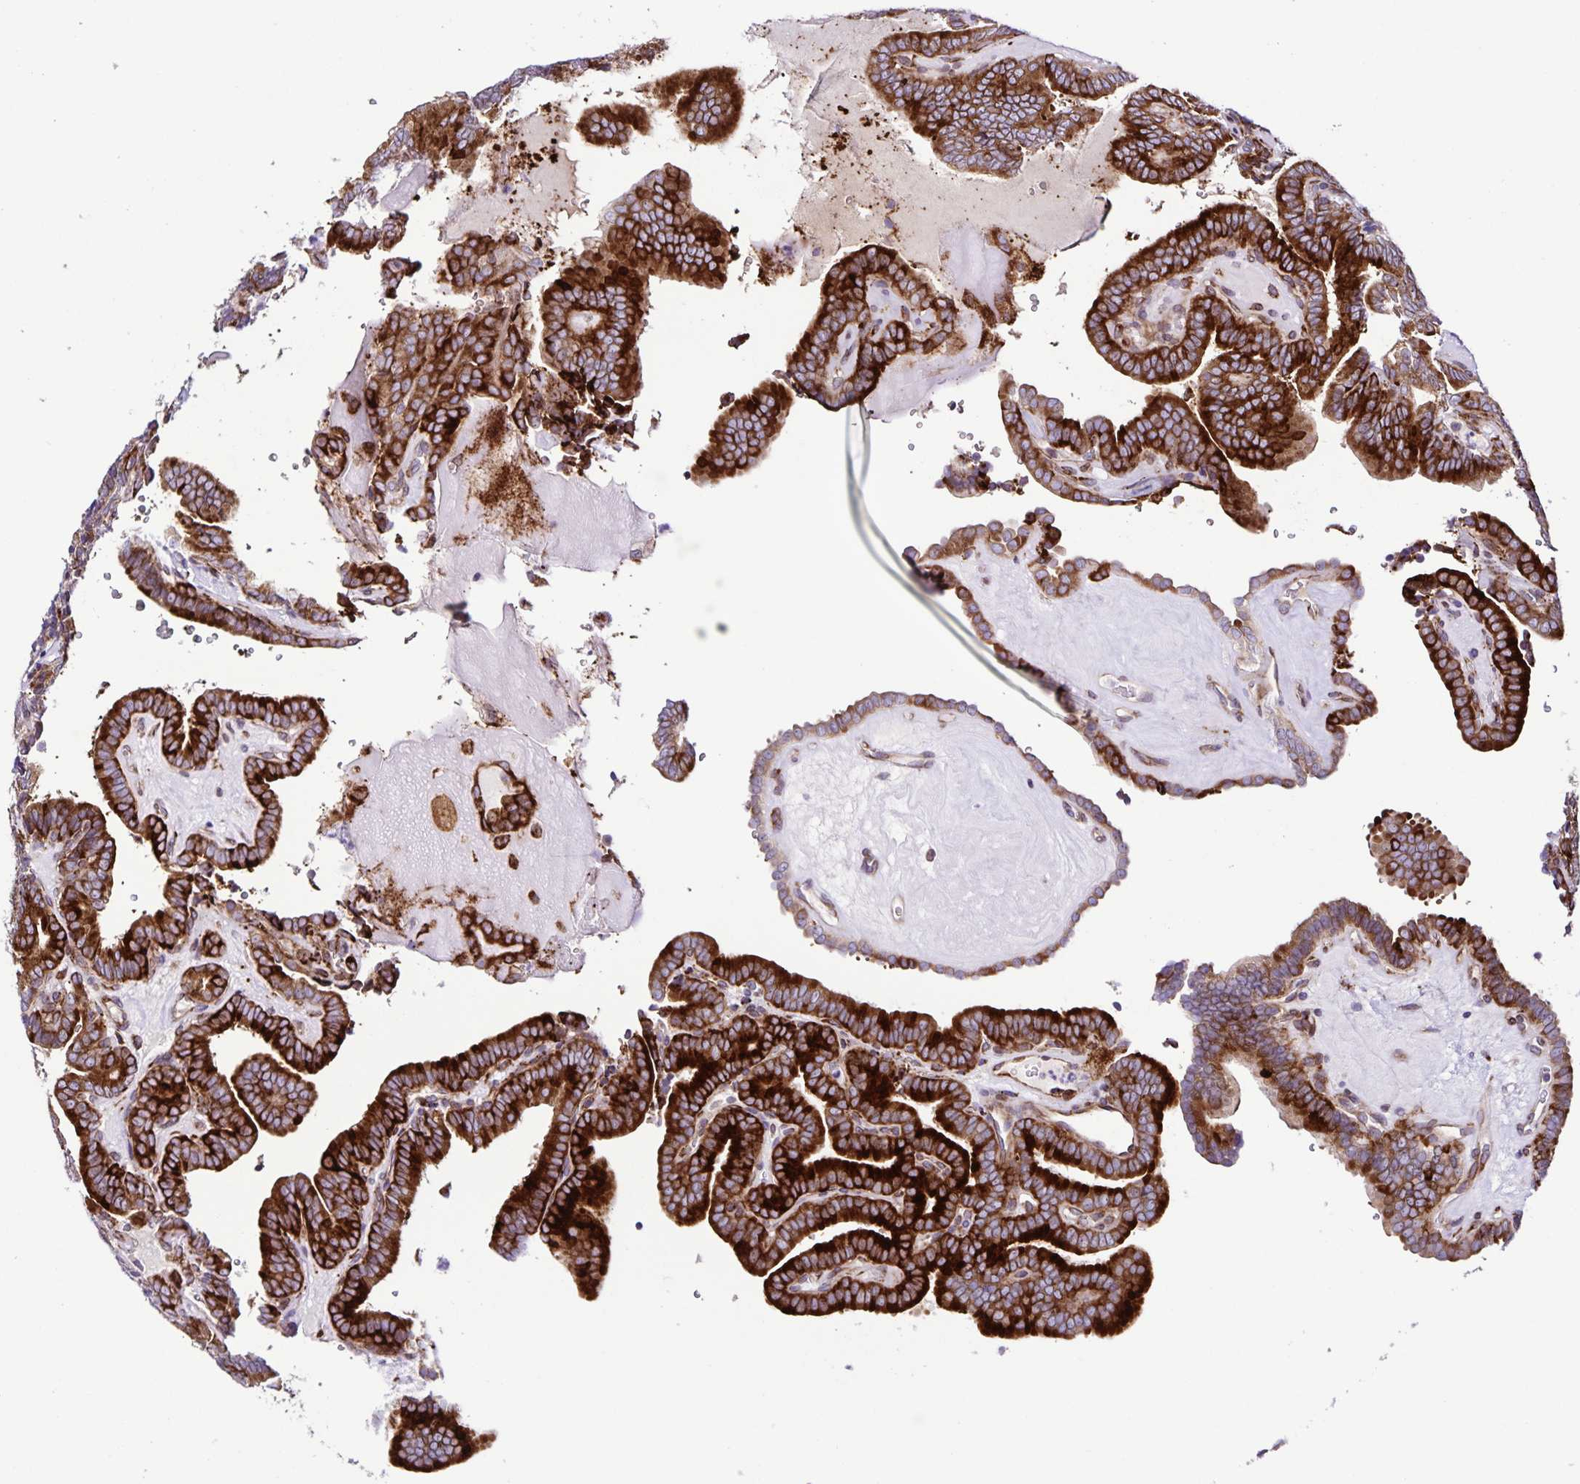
{"staining": {"intensity": "strong", "quantity": ">75%", "location": "cytoplasmic/membranous"}, "tissue": "thyroid cancer", "cell_type": "Tumor cells", "image_type": "cancer", "snomed": [{"axis": "morphology", "description": "Papillary adenocarcinoma, NOS"}, {"axis": "topography", "description": "Thyroid gland"}], "caption": "A micrograph of human thyroid cancer (papillary adenocarcinoma) stained for a protein exhibits strong cytoplasmic/membranous brown staining in tumor cells. (Brightfield microscopy of DAB IHC at high magnification).", "gene": "OSBPL5", "patient": {"sex": "female", "age": 21}}